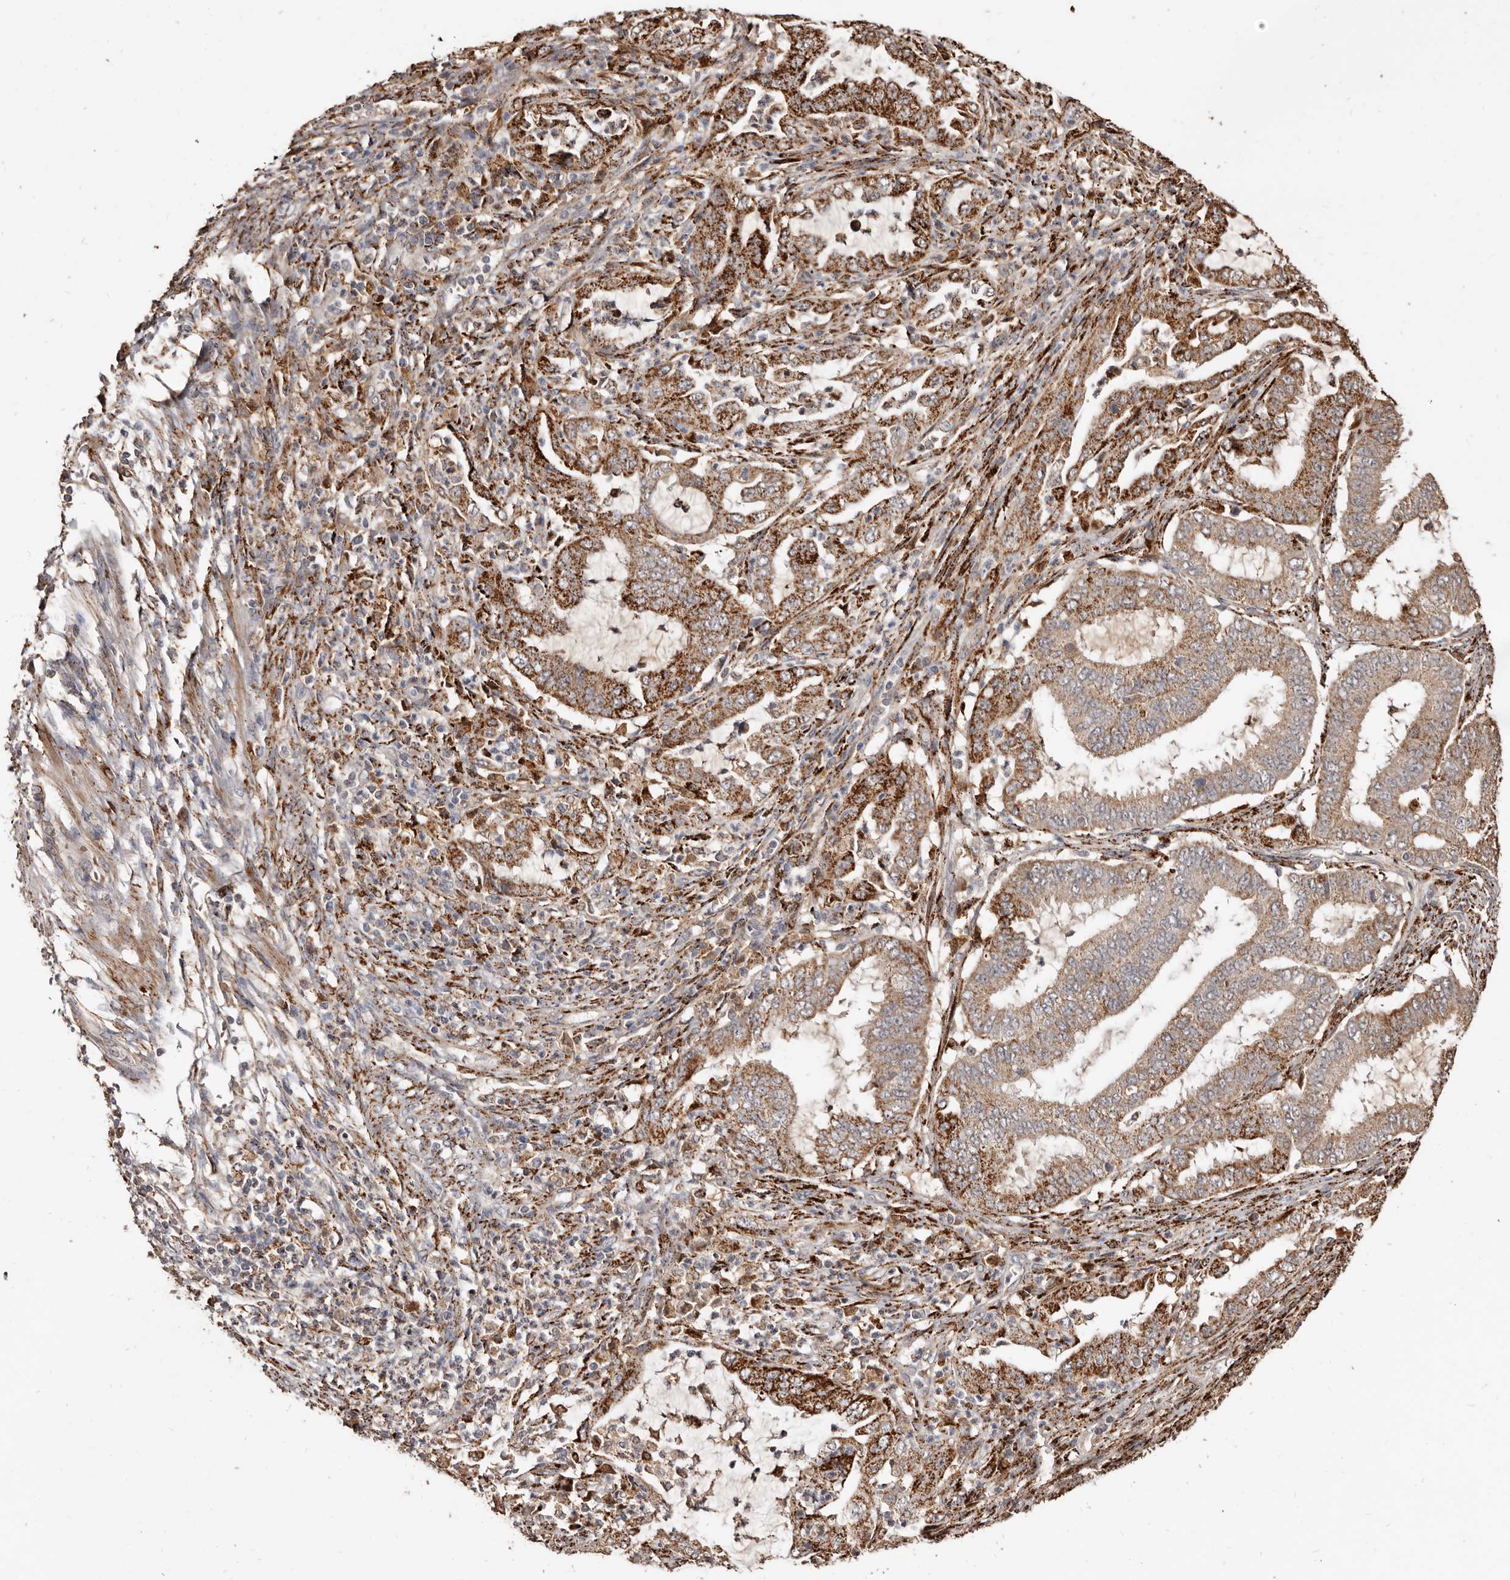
{"staining": {"intensity": "moderate", "quantity": ">75%", "location": "cytoplasmic/membranous"}, "tissue": "endometrial cancer", "cell_type": "Tumor cells", "image_type": "cancer", "snomed": [{"axis": "morphology", "description": "Adenocarcinoma, NOS"}, {"axis": "topography", "description": "Endometrium"}], "caption": "Adenocarcinoma (endometrial) stained for a protein (brown) exhibits moderate cytoplasmic/membranous positive positivity in approximately >75% of tumor cells.", "gene": "AKAP7", "patient": {"sex": "female", "age": 51}}